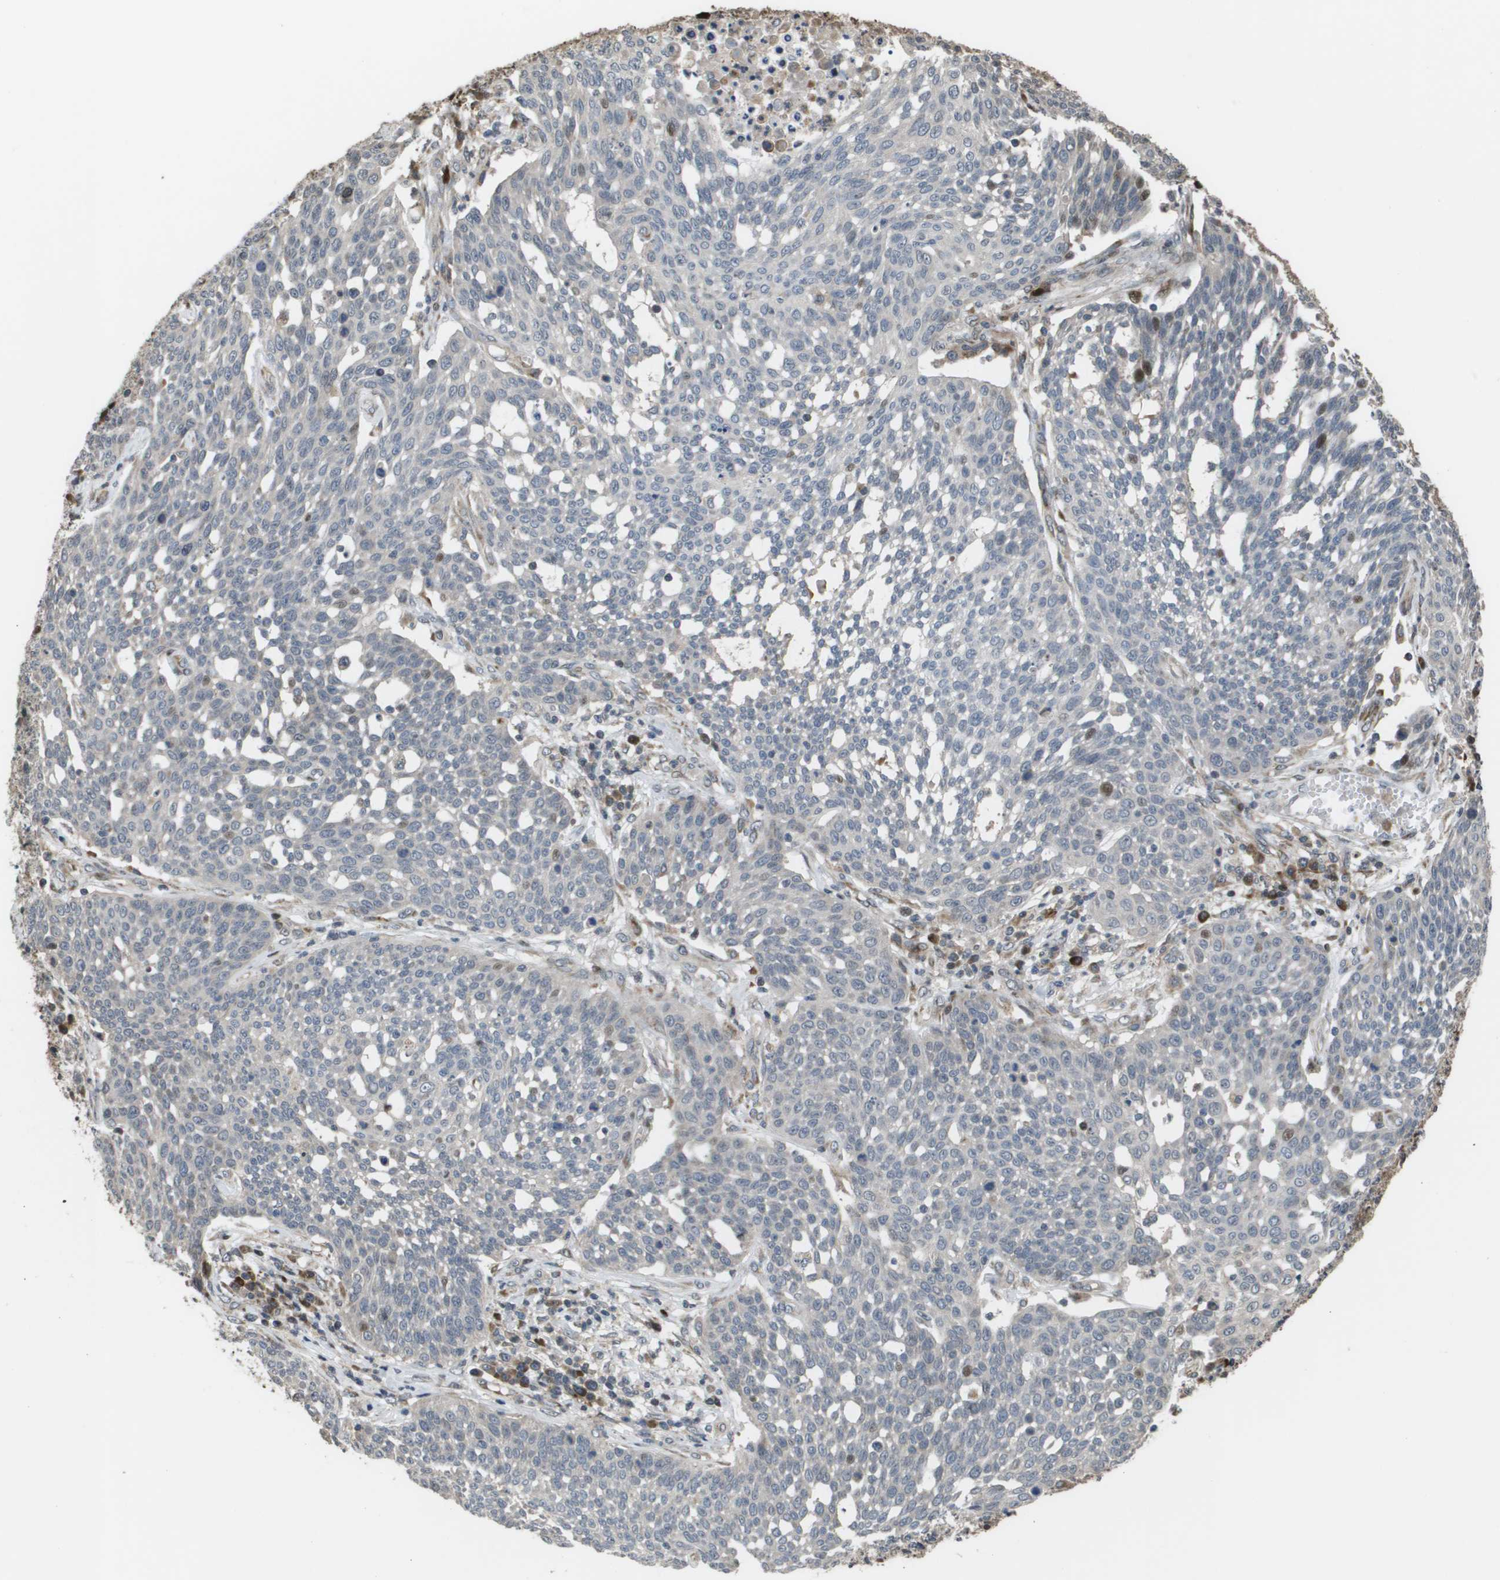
{"staining": {"intensity": "moderate", "quantity": "<25%", "location": "nuclear"}, "tissue": "cervical cancer", "cell_type": "Tumor cells", "image_type": "cancer", "snomed": [{"axis": "morphology", "description": "Squamous cell carcinoma, NOS"}, {"axis": "topography", "description": "Cervix"}], "caption": "A high-resolution photomicrograph shows immunohistochemistry (IHC) staining of cervical cancer, which reveals moderate nuclear expression in approximately <25% of tumor cells. Immunohistochemistry stains the protein in brown and the nuclei are stained blue.", "gene": "AXIN2", "patient": {"sex": "female", "age": 34}}